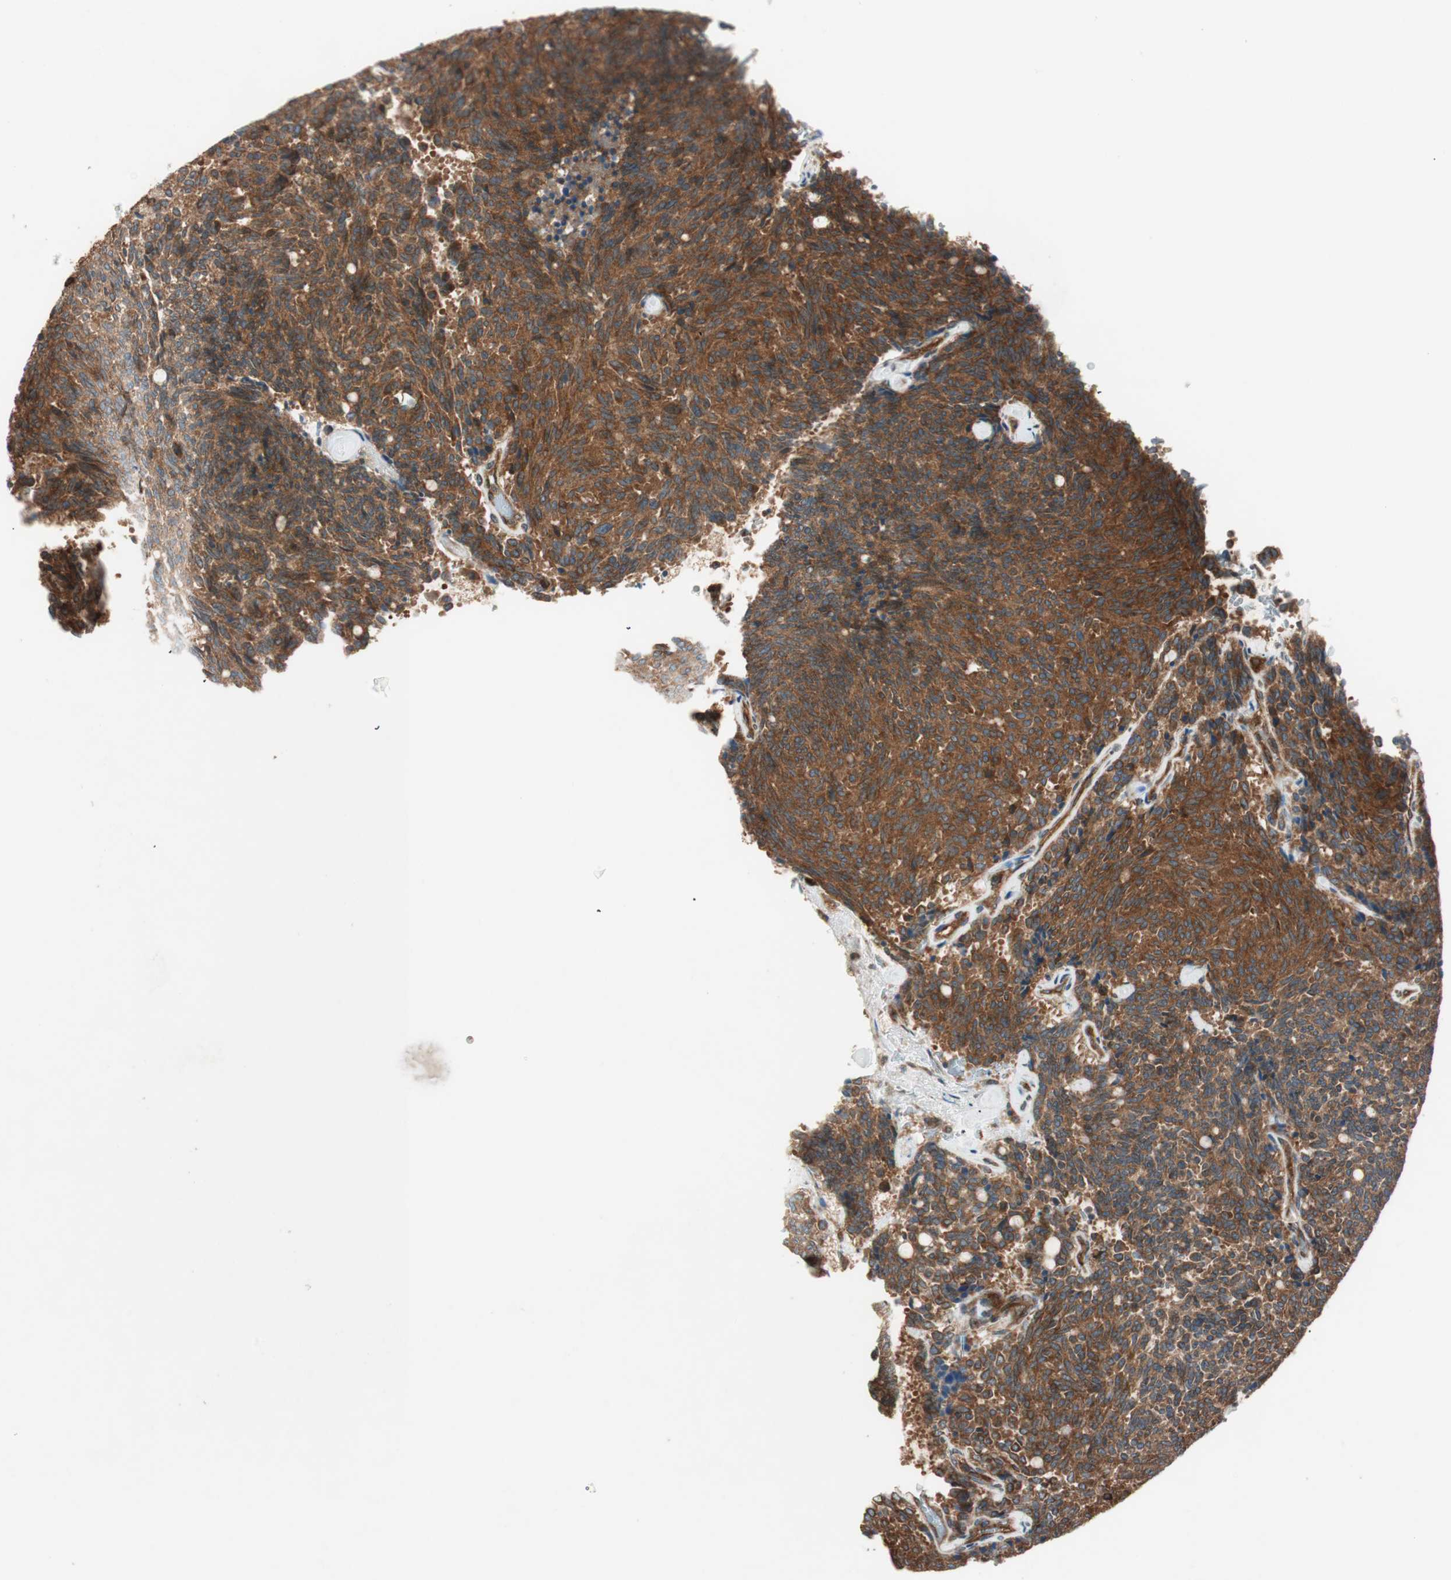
{"staining": {"intensity": "strong", "quantity": ">75%", "location": "cytoplasmic/membranous"}, "tissue": "carcinoid", "cell_type": "Tumor cells", "image_type": "cancer", "snomed": [{"axis": "morphology", "description": "Carcinoid, malignant, NOS"}, {"axis": "topography", "description": "Pancreas"}], "caption": "Tumor cells exhibit high levels of strong cytoplasmic/membranous positivity in approximately >75% of cells in human carcinoid (malignant).", "gene": "RAB5A", "patient": {"sex": "female", "age": 54}}